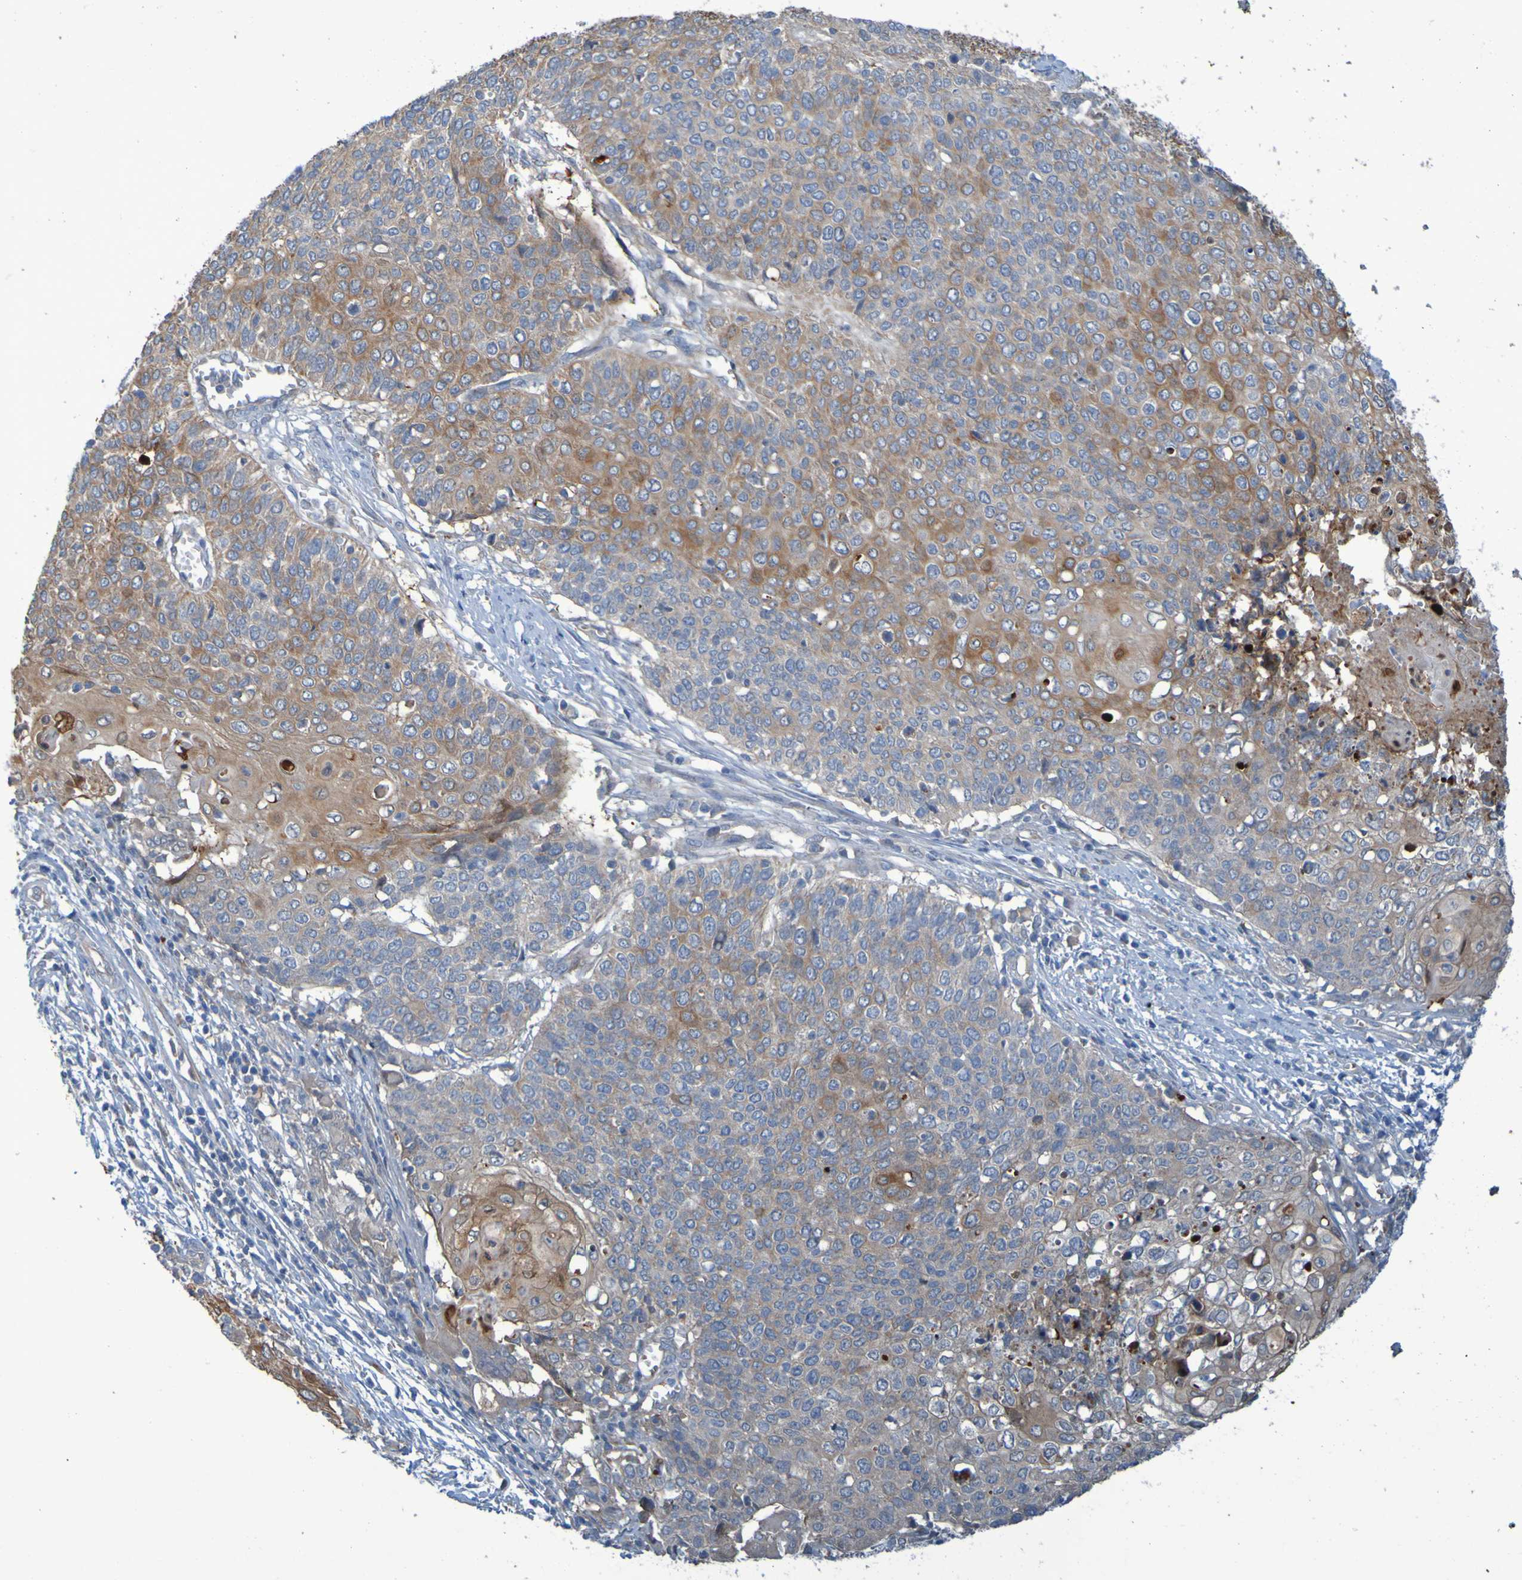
{"staining": {"intensity": "moderate", "quantity": ">75%", "location": "cytoplasmic/membranous"}, "tissue": "cervical cancer", "cell_type": "Tumor cells", "image_type": "cancer", "snomed": [{"axis": "morphology", "description": "Squamous cell carcinoma, NOS"}, {"axis": "topography", "description": "Cervix"}], "caption": "A brown stain labels moderate cytoplasmic/membranous staining of a protein in human cervical cancer tumor cells. (brown staining indicates protein expression, while blue staining denotes nuclei).", "gene": "NPRL3", "patient": {"sex": "female", "age": 39}}